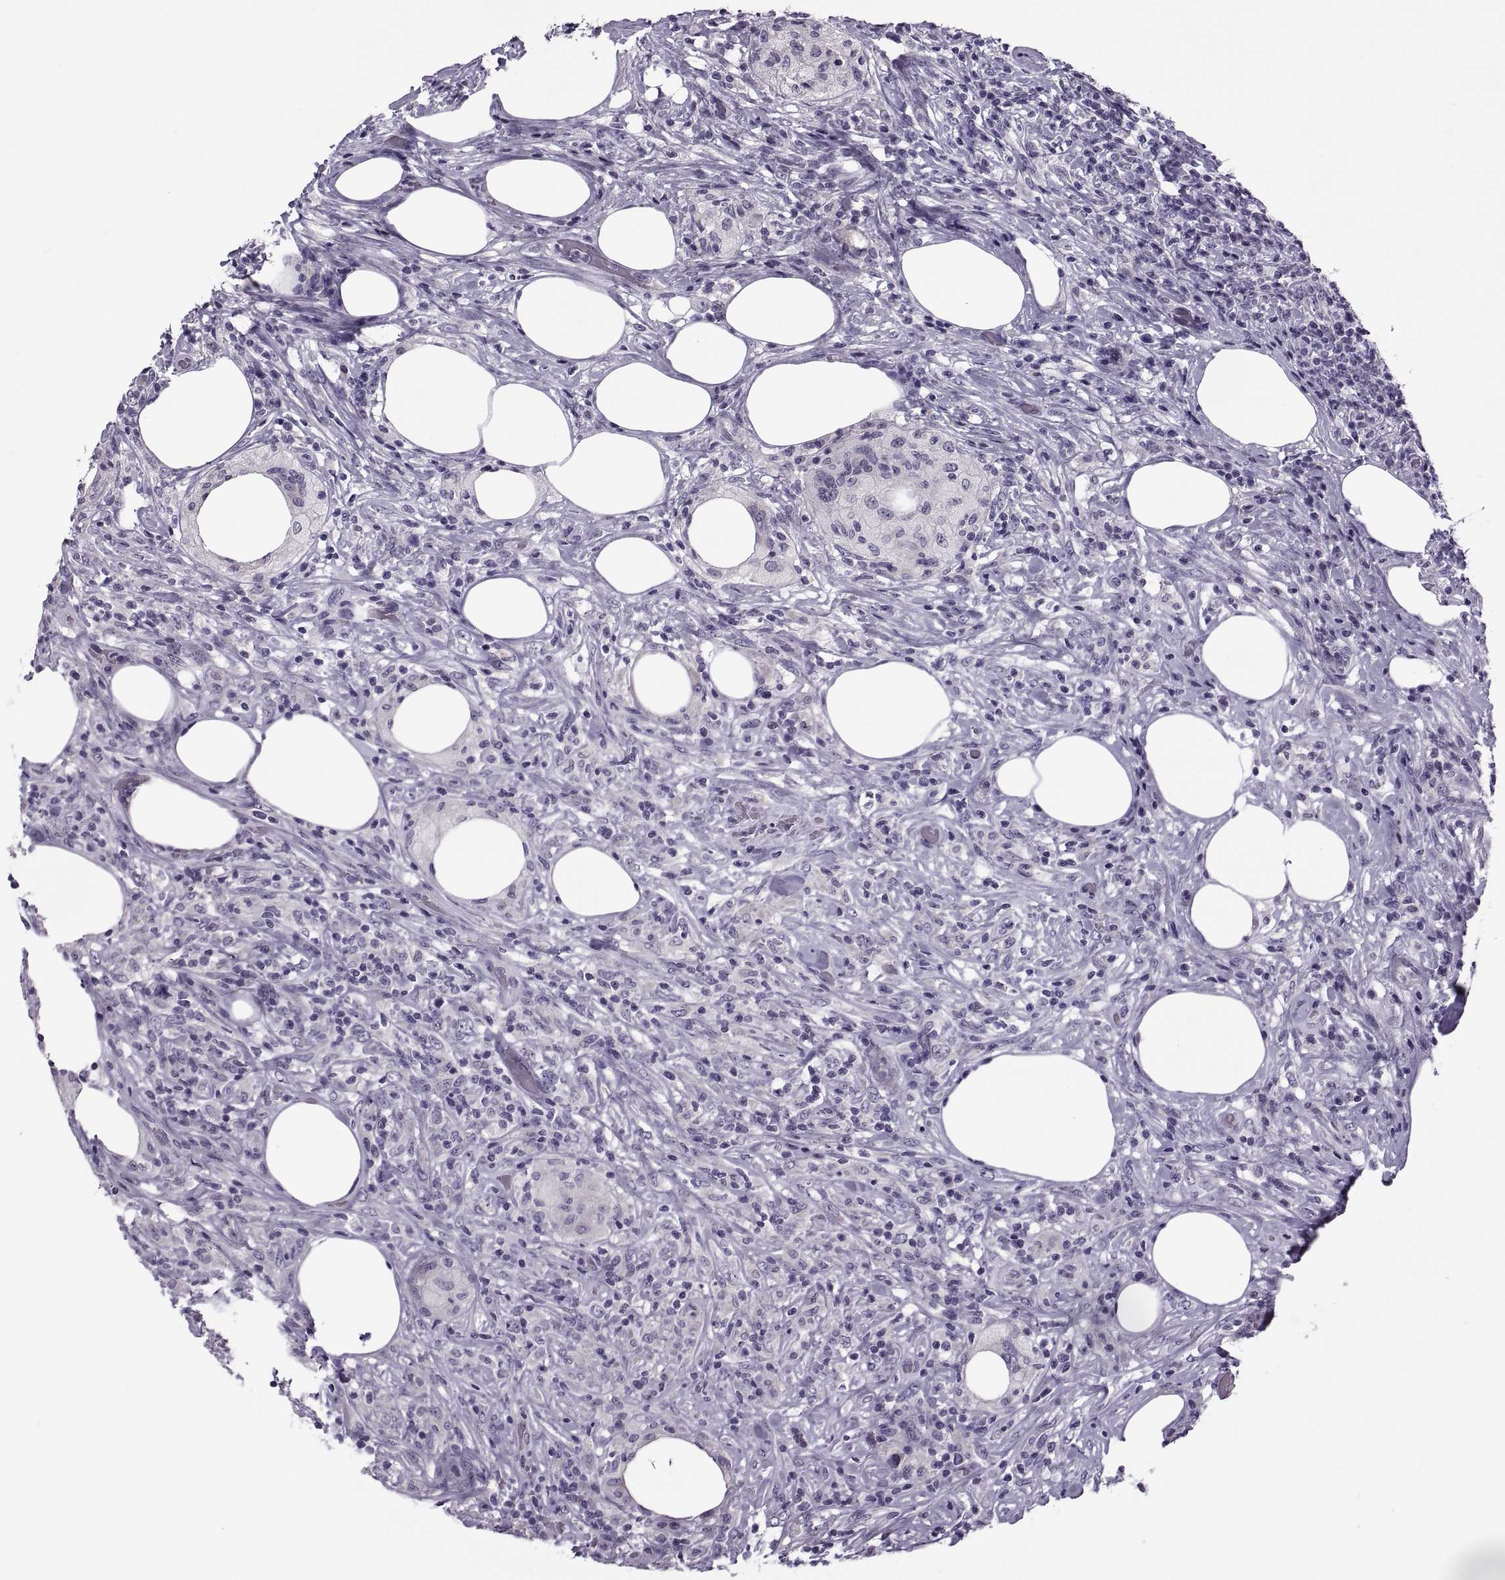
{"staining": {"intensity": "negative", "quantity": "none", "location": "none"}, "tissue": "lymphoma", "cell_type": "Tumor cells", "image_type": "cancer", "snomed": [{"axis": "morphology", "description": "Malignant lymphoma, non-Hodgkin's type, High grade"}, {"axis": "topography", "description": "Lymph node"}], "caption": "This is an immunohistochemistry (IHC) photomicrograph of lymphoma. There is no expression in tumor cells.", "gene": "MAGEB1", "patient": {"sex": "female", "age": 84}}